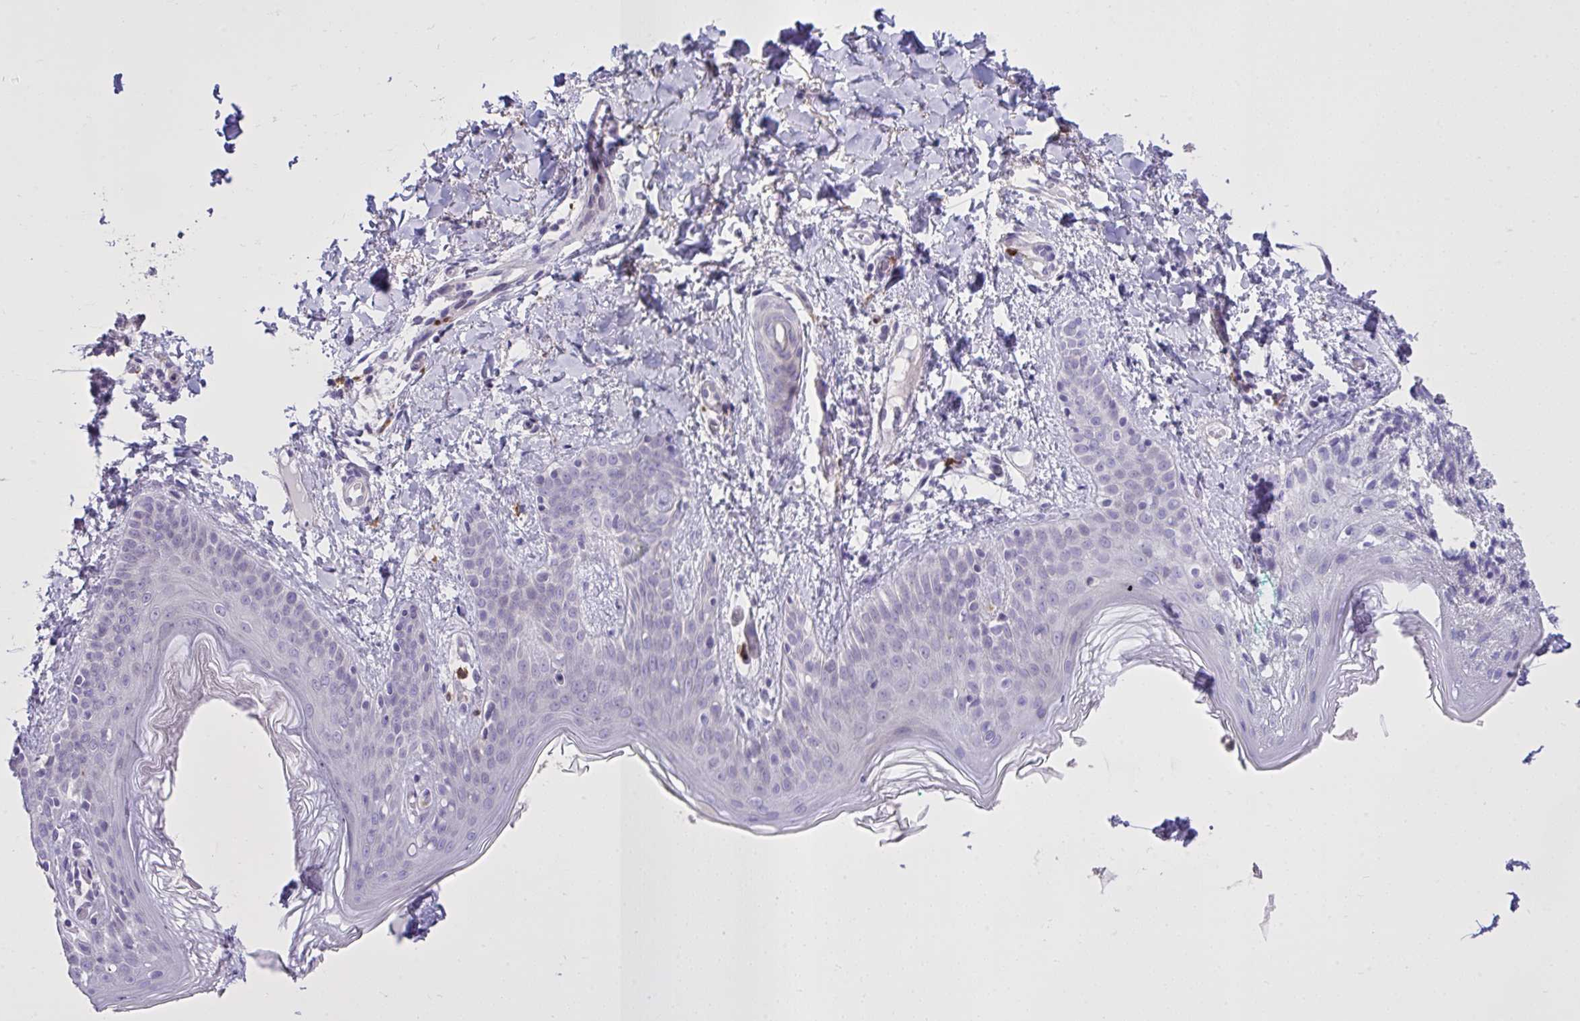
{"staining": {"intensity": "negative", "quantity": "none", "location": "none"}, "tissue": "skin", "cell_type": "Fibroblasts", "image_type": "normal", "snomed": [{"axis": "morphology", "description": "Normal tissue, NOS"}, {"axis": "topography", "description": "Skin"}], "caption": "Micrograph shows no significant protein positivity in fibroblasts of unremarkable skin. Brightfield microscopy of immunohistochemistry (IHC) stained with DAB (3,3'-diaminobenzidine) (brown) and hematoxylin (blue), captured at high magnification.", "gene": "SPAG1", "patient": {"sex": "male", "age": 16}}